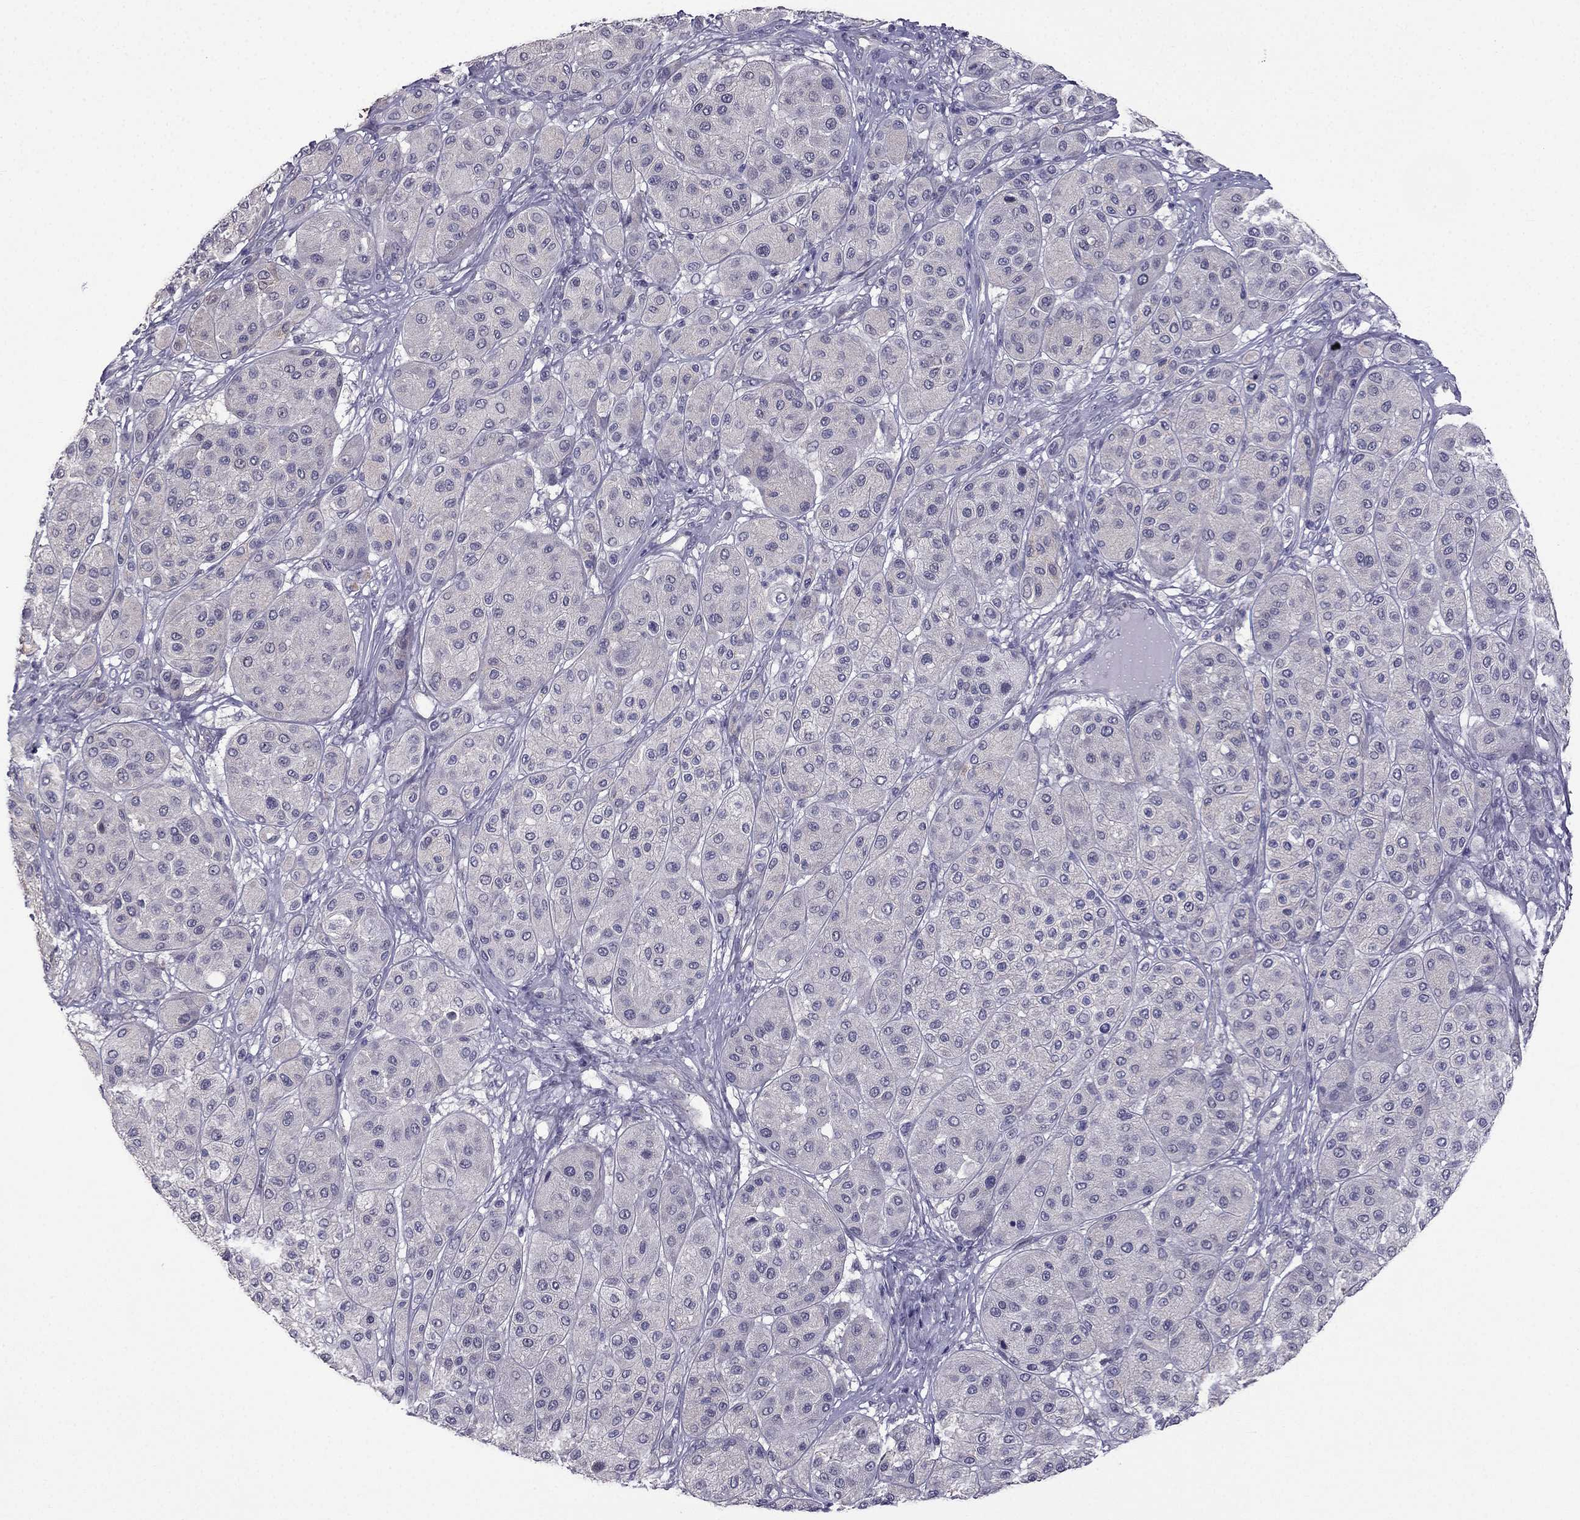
{"staining": {"intensity": "negative", "quantity": "none", "location": "none"}, "tissue": "melanoma", "cell_type": "Tumor cells", "image_type": "cancer", "snomed": [{"axis": "morphology", "description": "Malignant melanoma, Metastatic site"}, {"axis": "topography", "description": "Smooth muscle"}], "caption": "High magnification brightfield microscopy of melanoma stained with DAB (brown) and counterstained with hematoxylin (blue): tumor cells show no significant expression.", "gene": "HSFX1", "patient": {"sex": "male", "age": 41}}